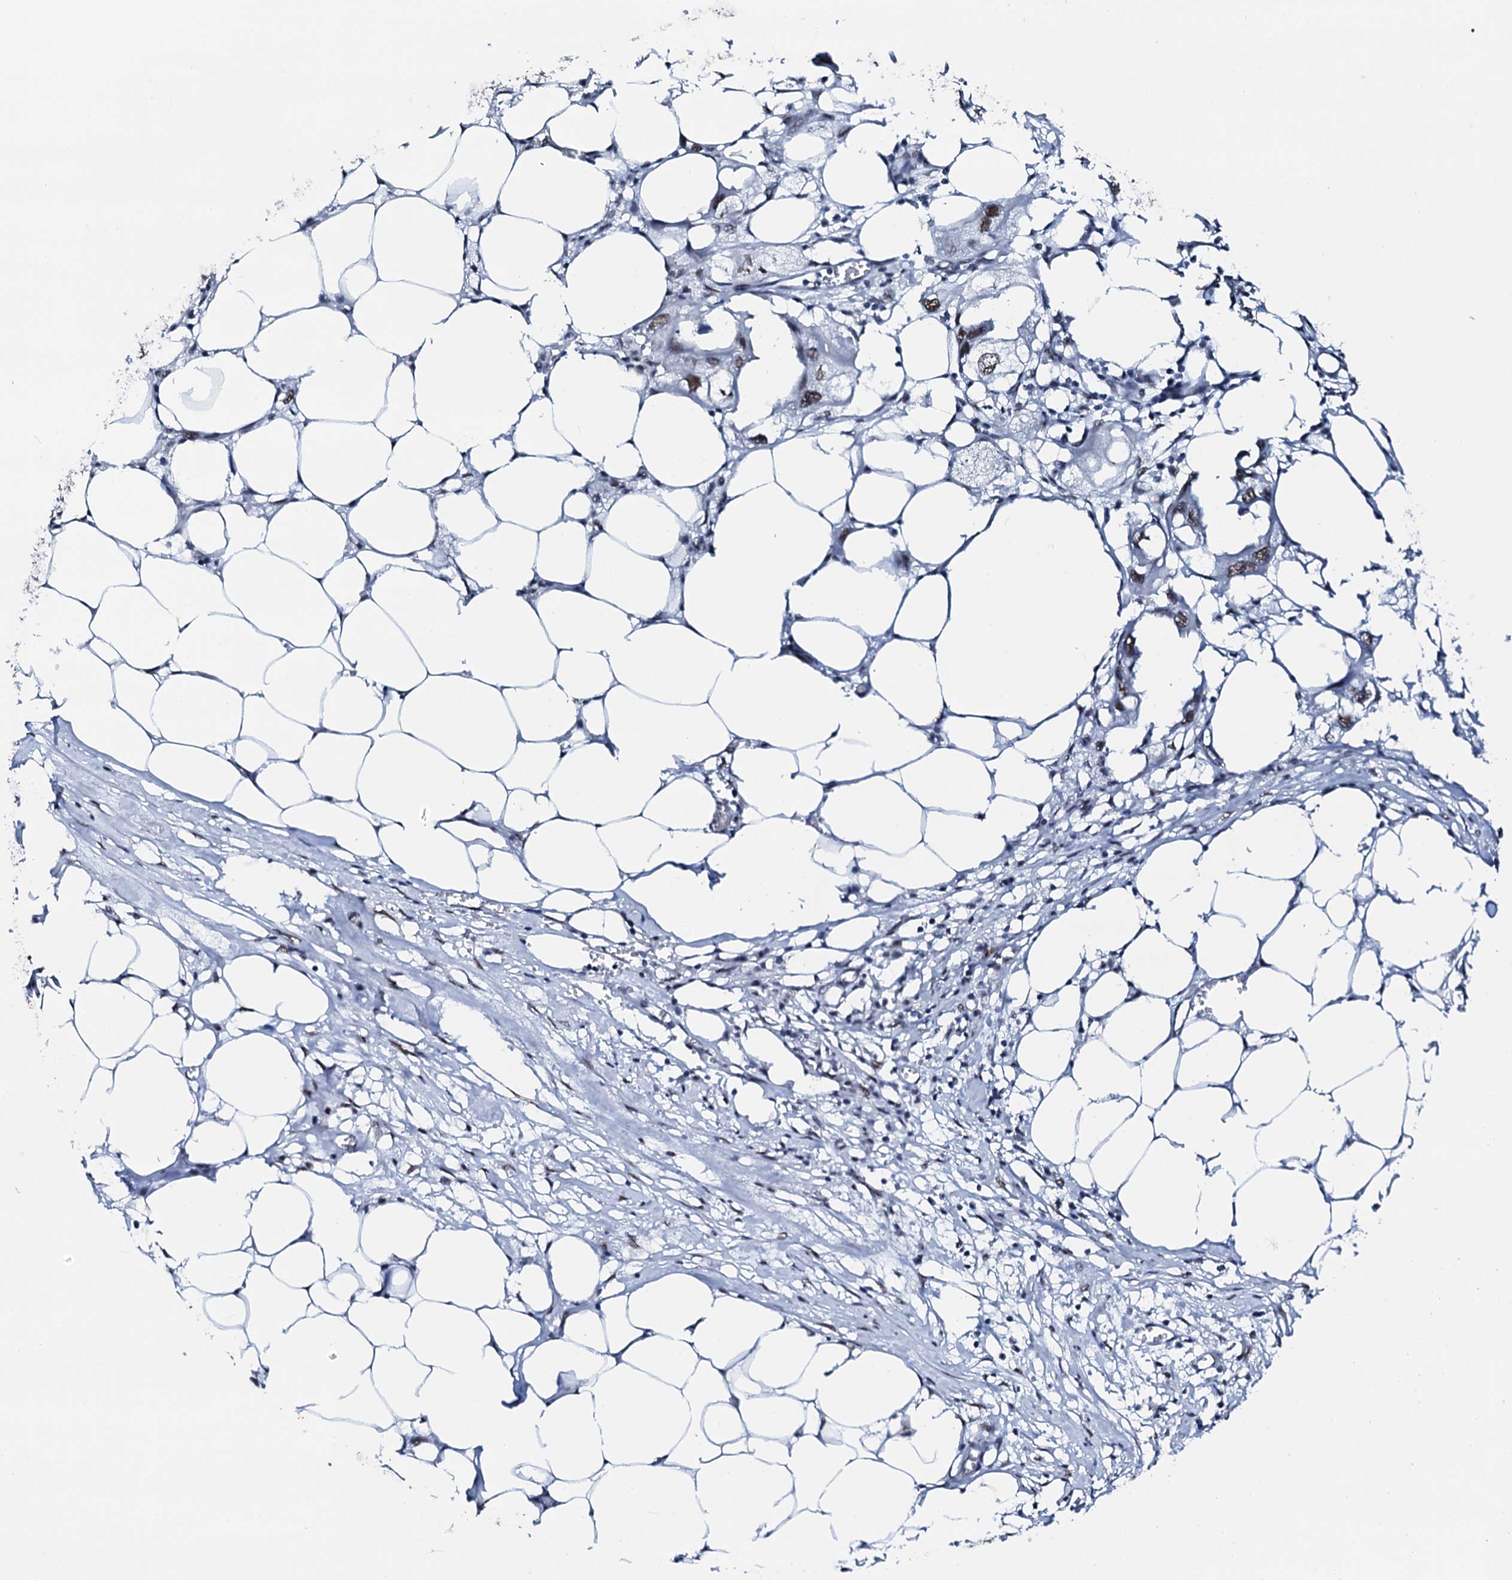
{"staining": {"intensity": "moderate", "quantity": "25%-75%", "location": "nuclear"}, "tissue": "endometrial cancer", "cell_type": "Tumor cells", "image_type": "cancer", "snomed": [{"axis": "morphology", "description": "Adenocarcinoma, NOS"}, {"axis": "morphology", "description": "Adenocarcinoma, metastatic, NOS"}, {"axis": "topography", "description": "Adipose tissue"}, {"axis": "topography", "description": "Endometrium"}], "caption": "Tumor cells display moderate nuclear positivity in about 25%-75% of cells in endometrial cancer (adenocarcinoma).", "gene": "NKAPD1", "patient": {"sex": "female", "age": 67}}